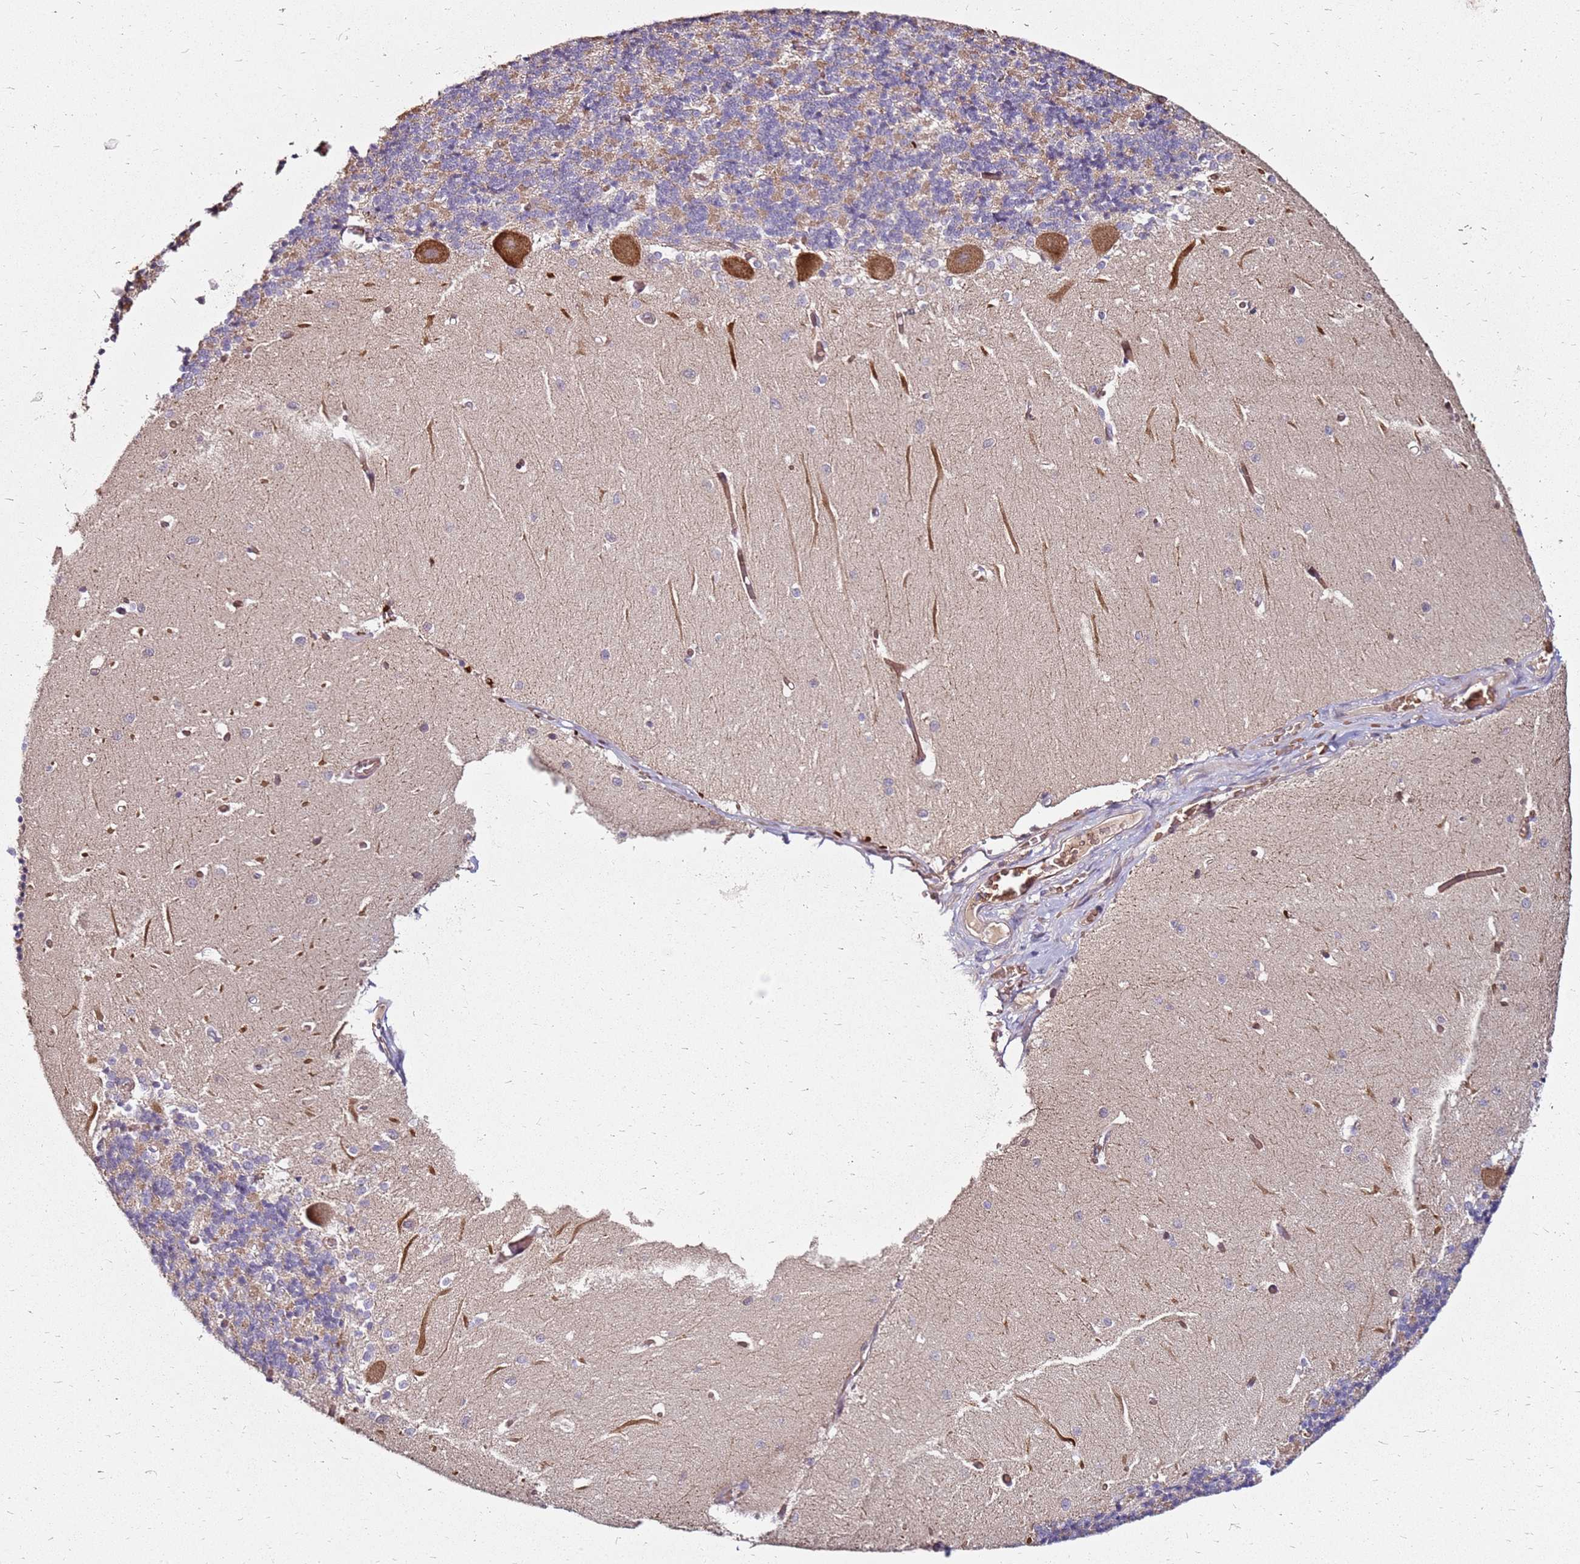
{"staining": {"intensity": "strong", "quantity": "<25%", "location": "nuclear"}, "tissue": "cerebellum", "cell_type": "Cells in granular layer", "image_type": "normal", "snomed": [{"axis": "morphology", "description": "Normal tissue, NOS"}, {"axis": "topography", "description": "Cerebellum"}], "caption": "IHC histopathology image of benign cerebellum: cerebellum stained using immunohistochemistry exhibits medium levels of strong protein expression localized specifically in the nuclear of cells in granular layer, appearing as a nuclear brown color.", "gene": "RNF11", "patient": {"sex": "male", "age": 37}}